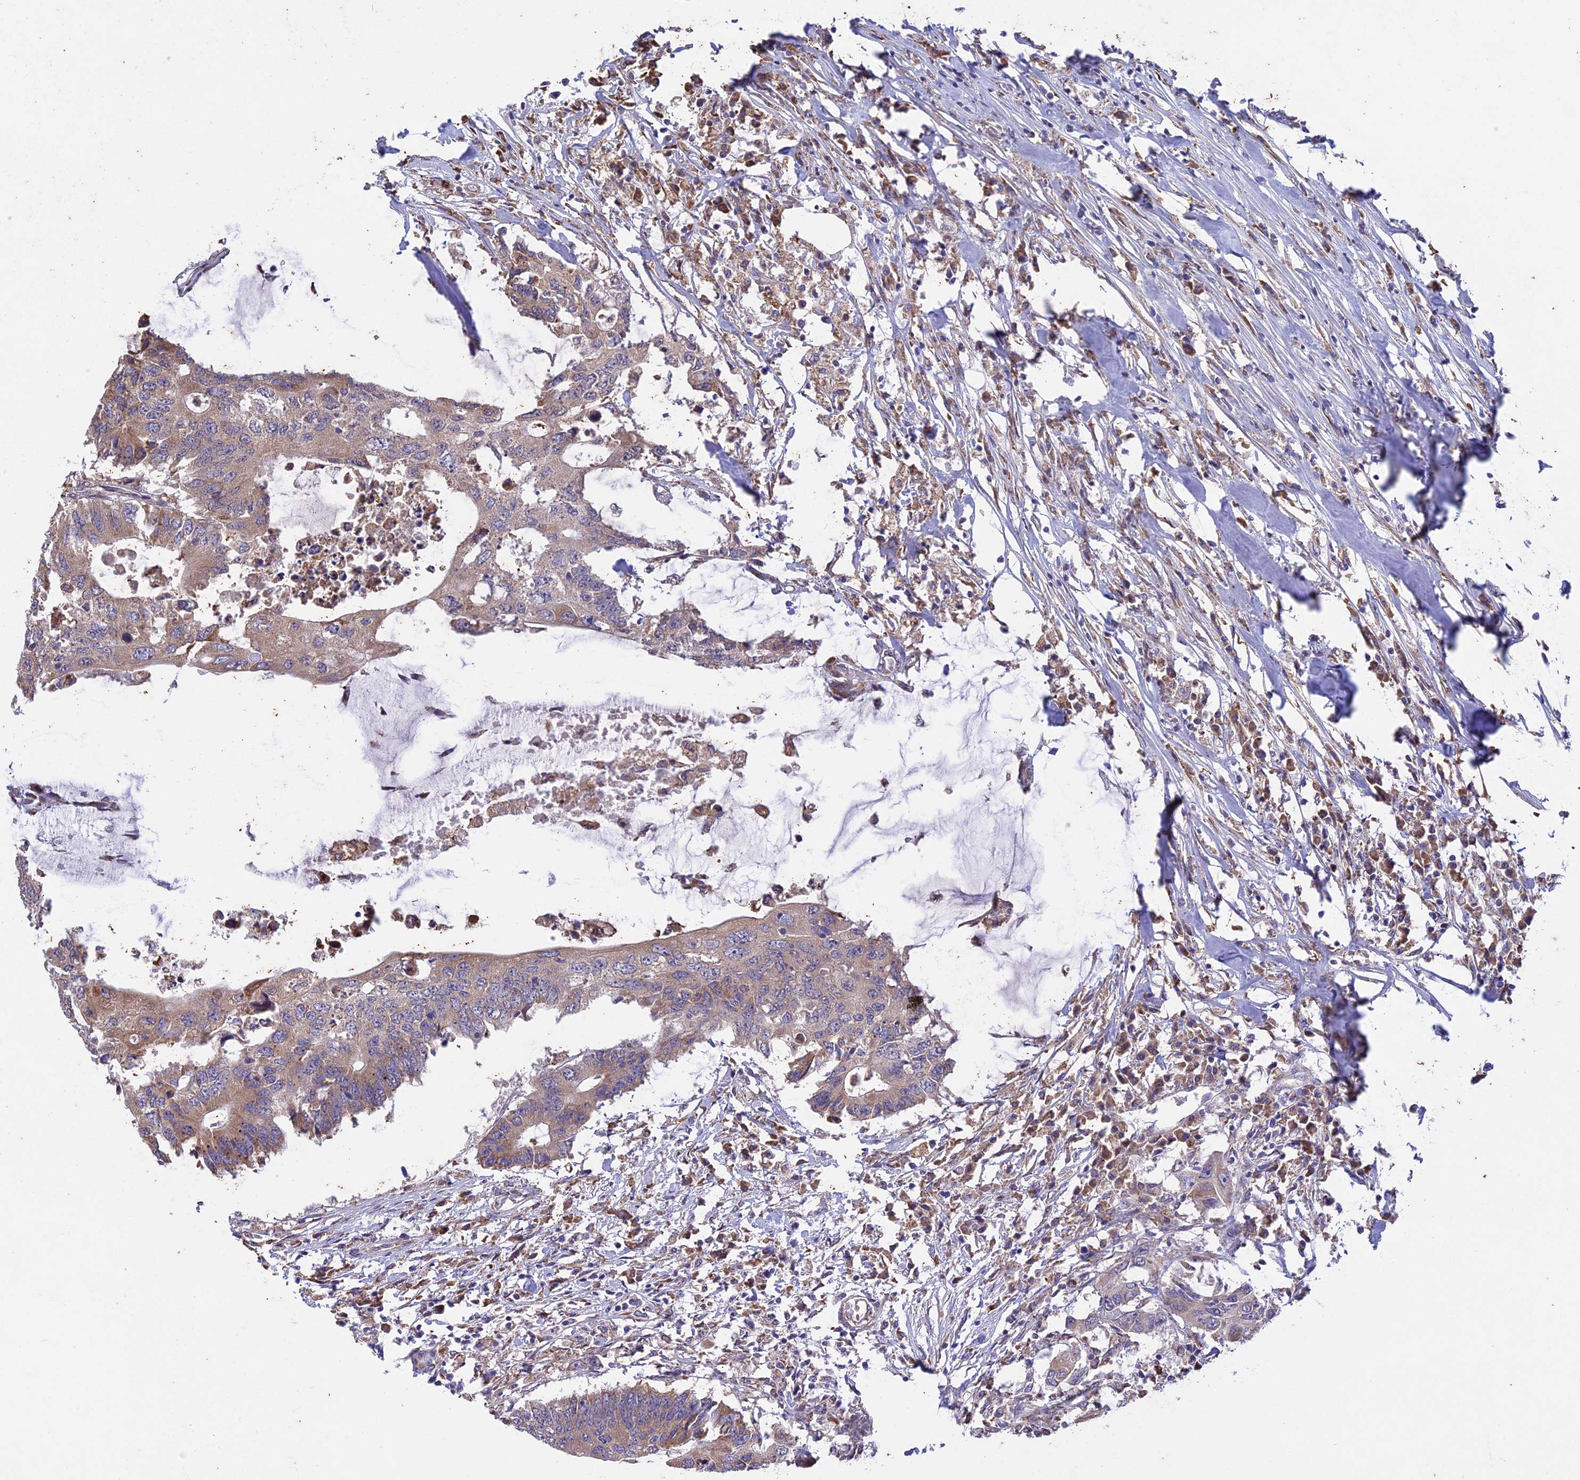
{"staining": {"intensity": "weak", "quantity": "25%-75%", "location": "cytoplasmic/membranous"}, "tissue": "colorectal cancer", "cell_type": "Tumor cells", "image_type": "cancer", "snomed": [{"axis": "morphology", "description": "Adenocarcinoma, NOS"}, {"axis": "topography", "description": "Colon"}], "caption": "Colorectal adenocarcinoma was stained to show a protein in brown. There is low levels of weak cytoplasmic/membranous positivity in about 25%-75% of tumor cells.", "gene": "DMRTA2", "patient": {"sex": "male", "age": 71}}